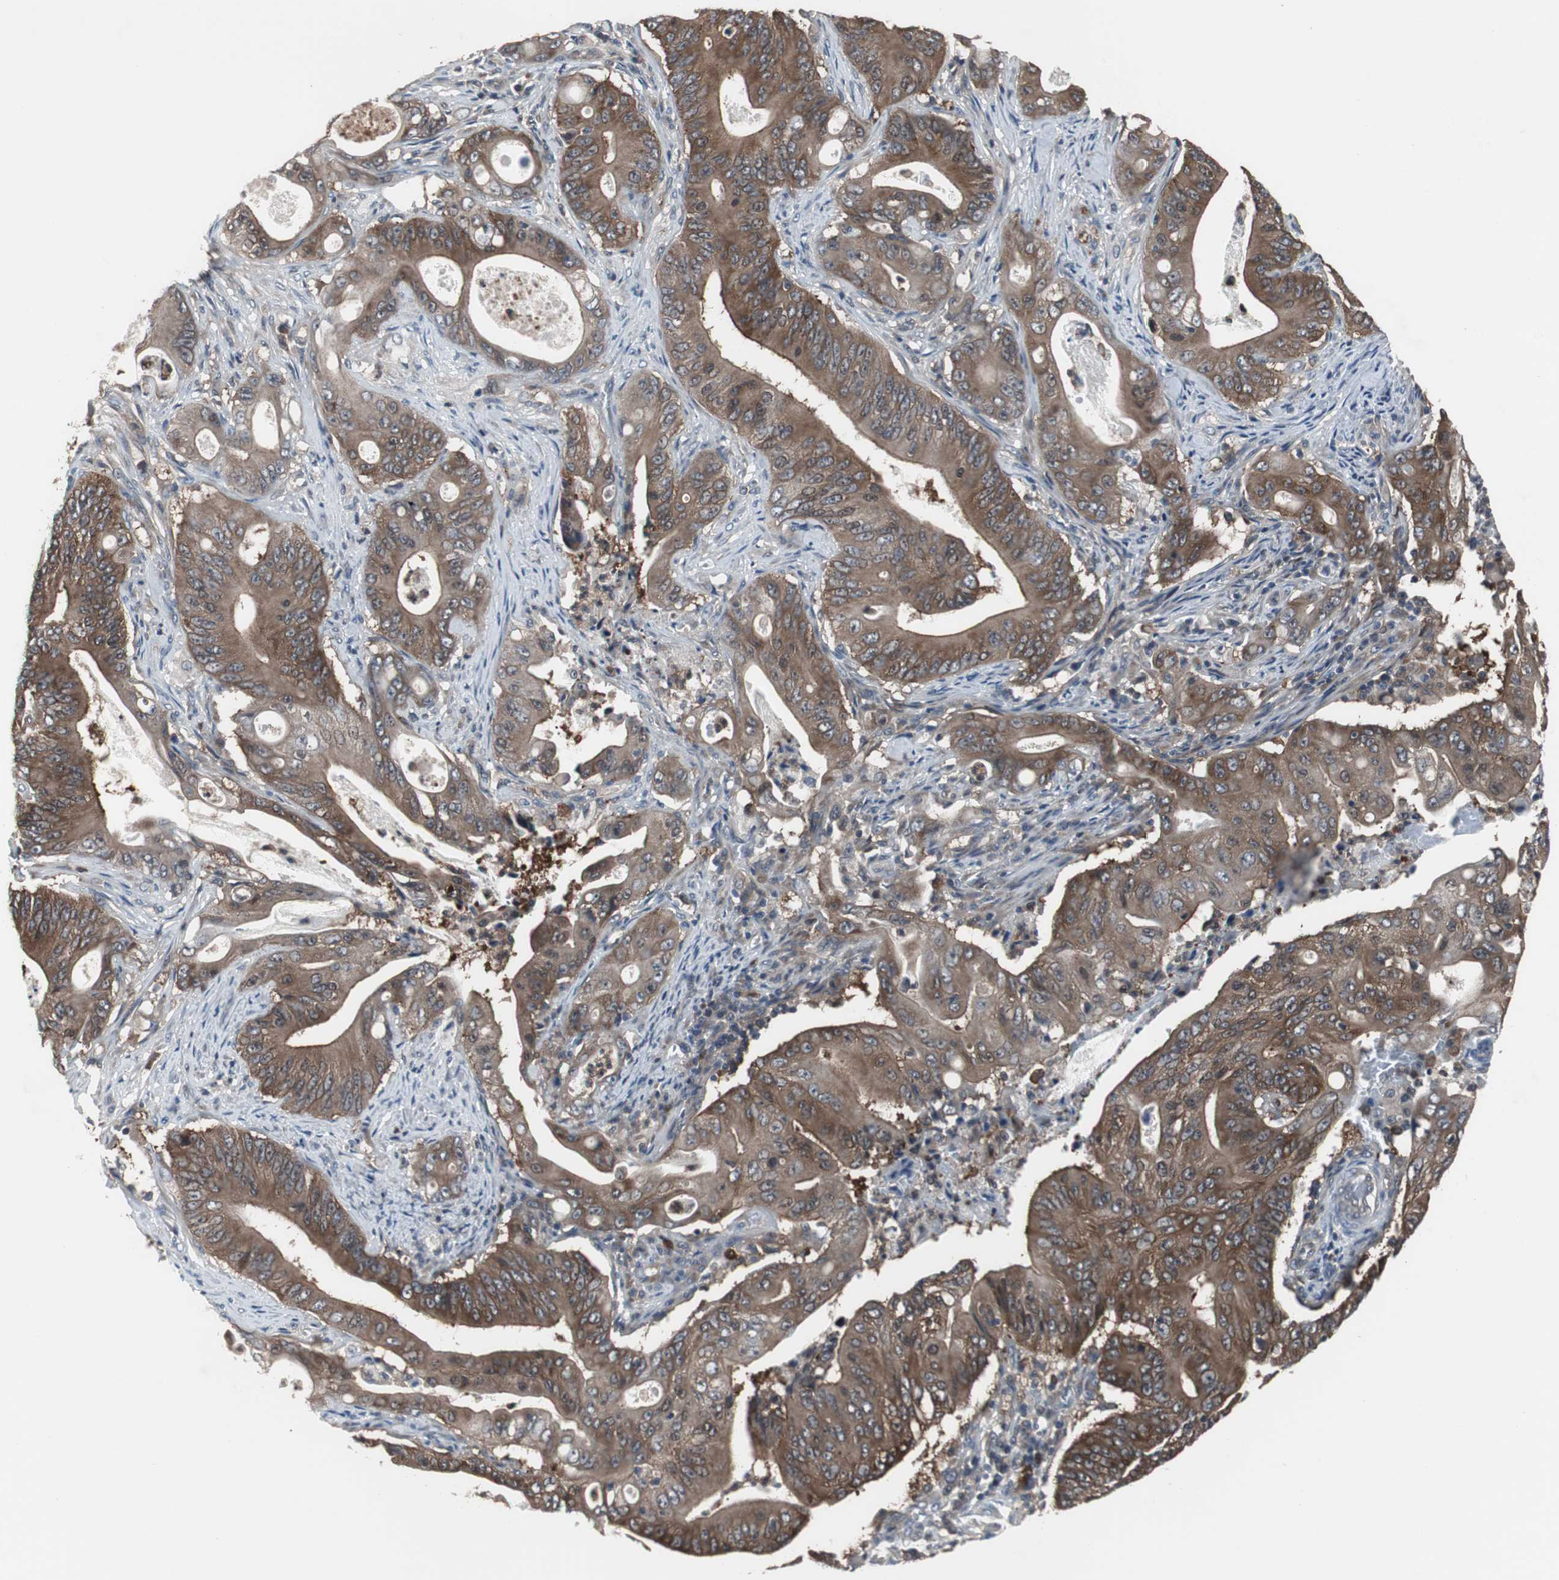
{"staining": {"intensity": "moderate", "quantity": ">75%", "location": "cytoplasmic/membranous"}, "tissue": "pancreatic cancer", "cell_type": "Tumor cells", "image_type": "cancer", "snomed": [{"axis": "morphology", "description": "Normal tissue, NOS"}, {"axis": "topography", "description": "Lymph node"}], "caption": "Pancreatic cancer stained with a protein marker shows moderate staining in tumor cells.", "gene": "PAK1", "patient": {"sex": "male", "age": 62}}